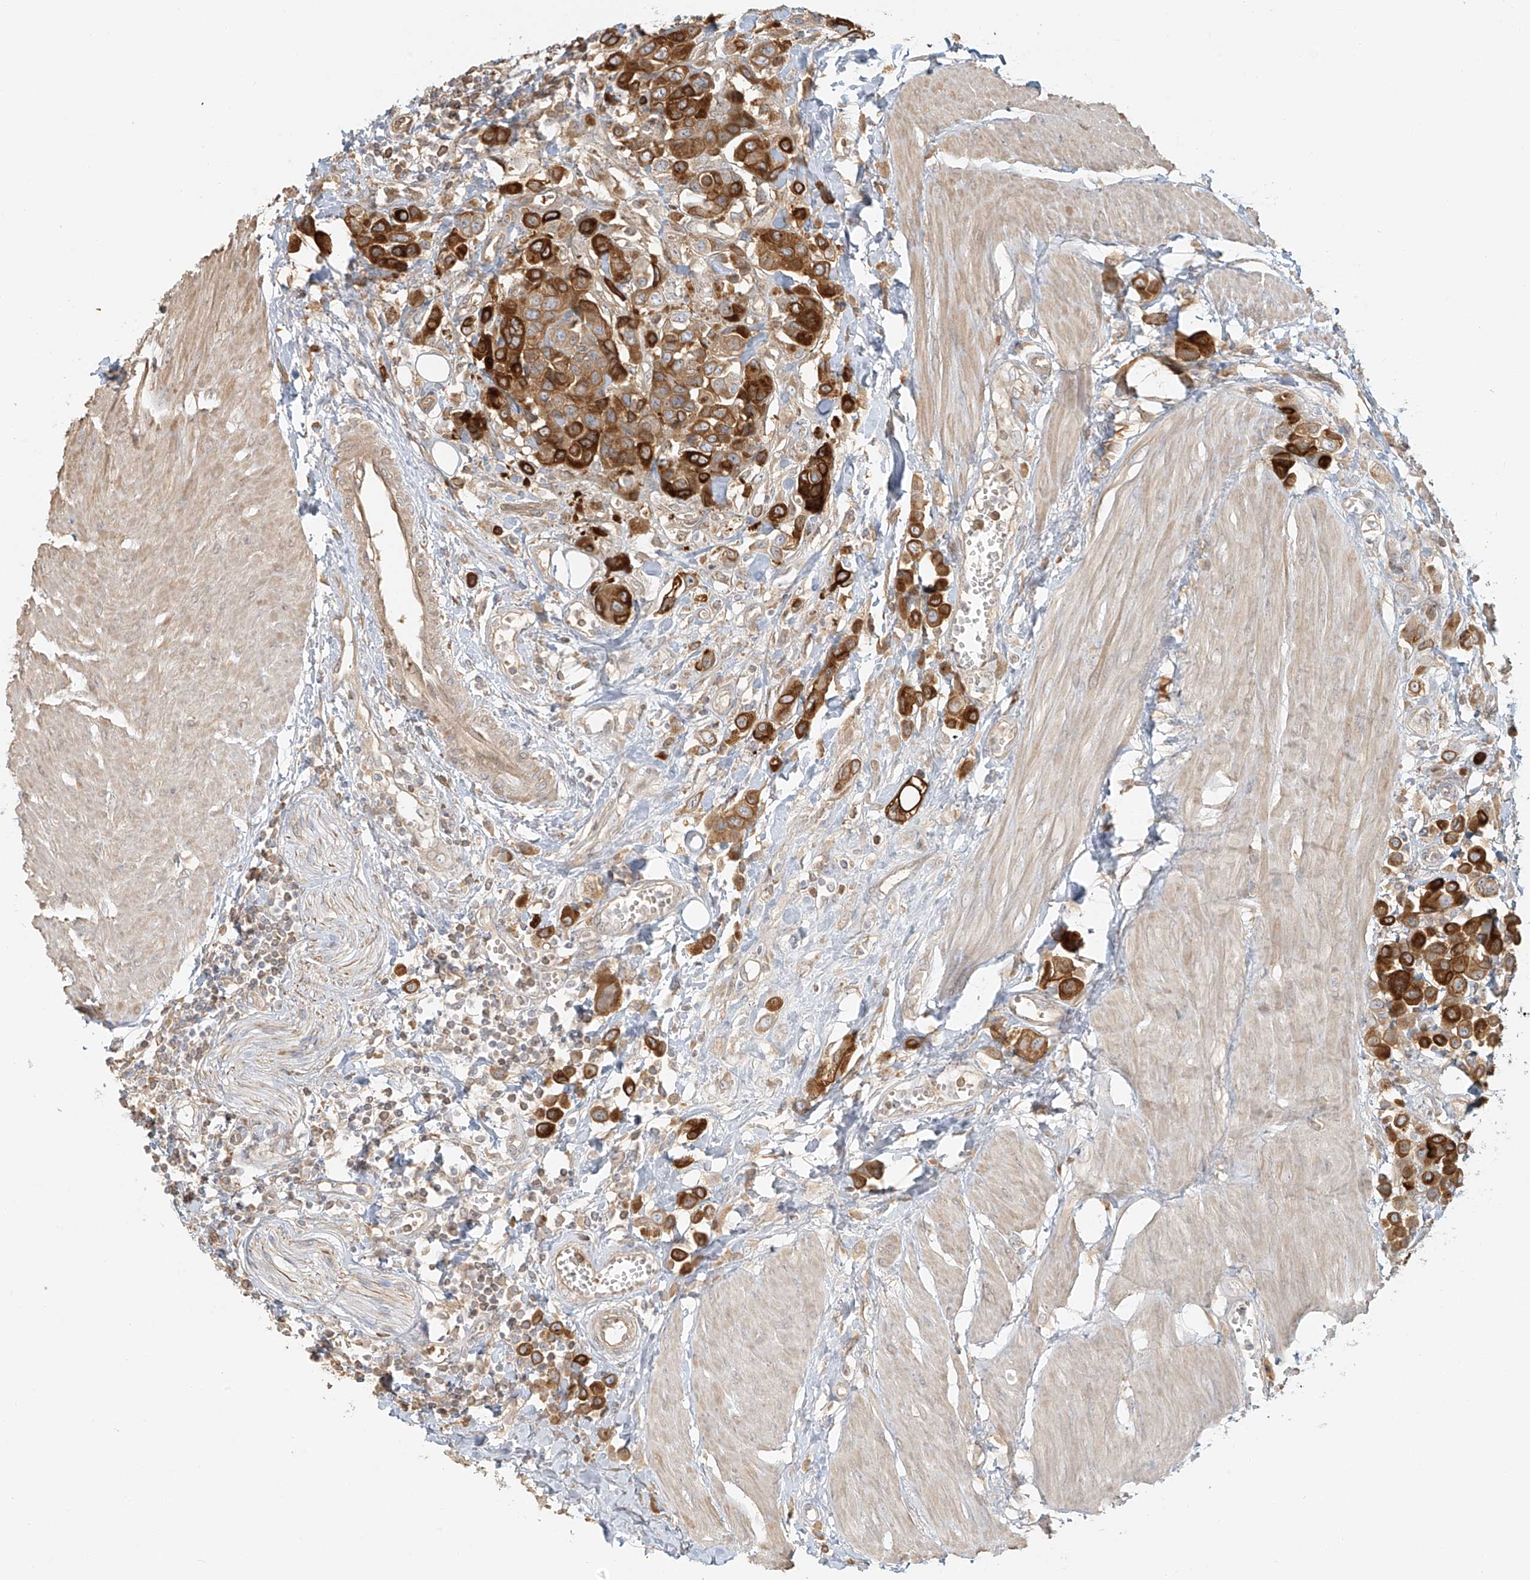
{"staining": {"intensity": "strong", "quantity": ">75%", "location": "cytoplasmic/membranous"}, "tissue": "urothelial cancer", "cell_type": "Tumor cells", "image_type": "cancer", "snomed": [{"axis": "morphology", "description": "Urothelial carcinoma, High grade"}, {"axis": "topography", "description": "Urinary bladder"}], "caption": "Urothelial cancer tissue demonstrates strong cytoplasmic/membranous expression in about >75% of tumor cells (DAB (3,3'-diaminobenzidine) IHC with brightfield microscopy, high magnification).", "gene": "UPK1B", "patient": {"sex": "male", "age": 50}}